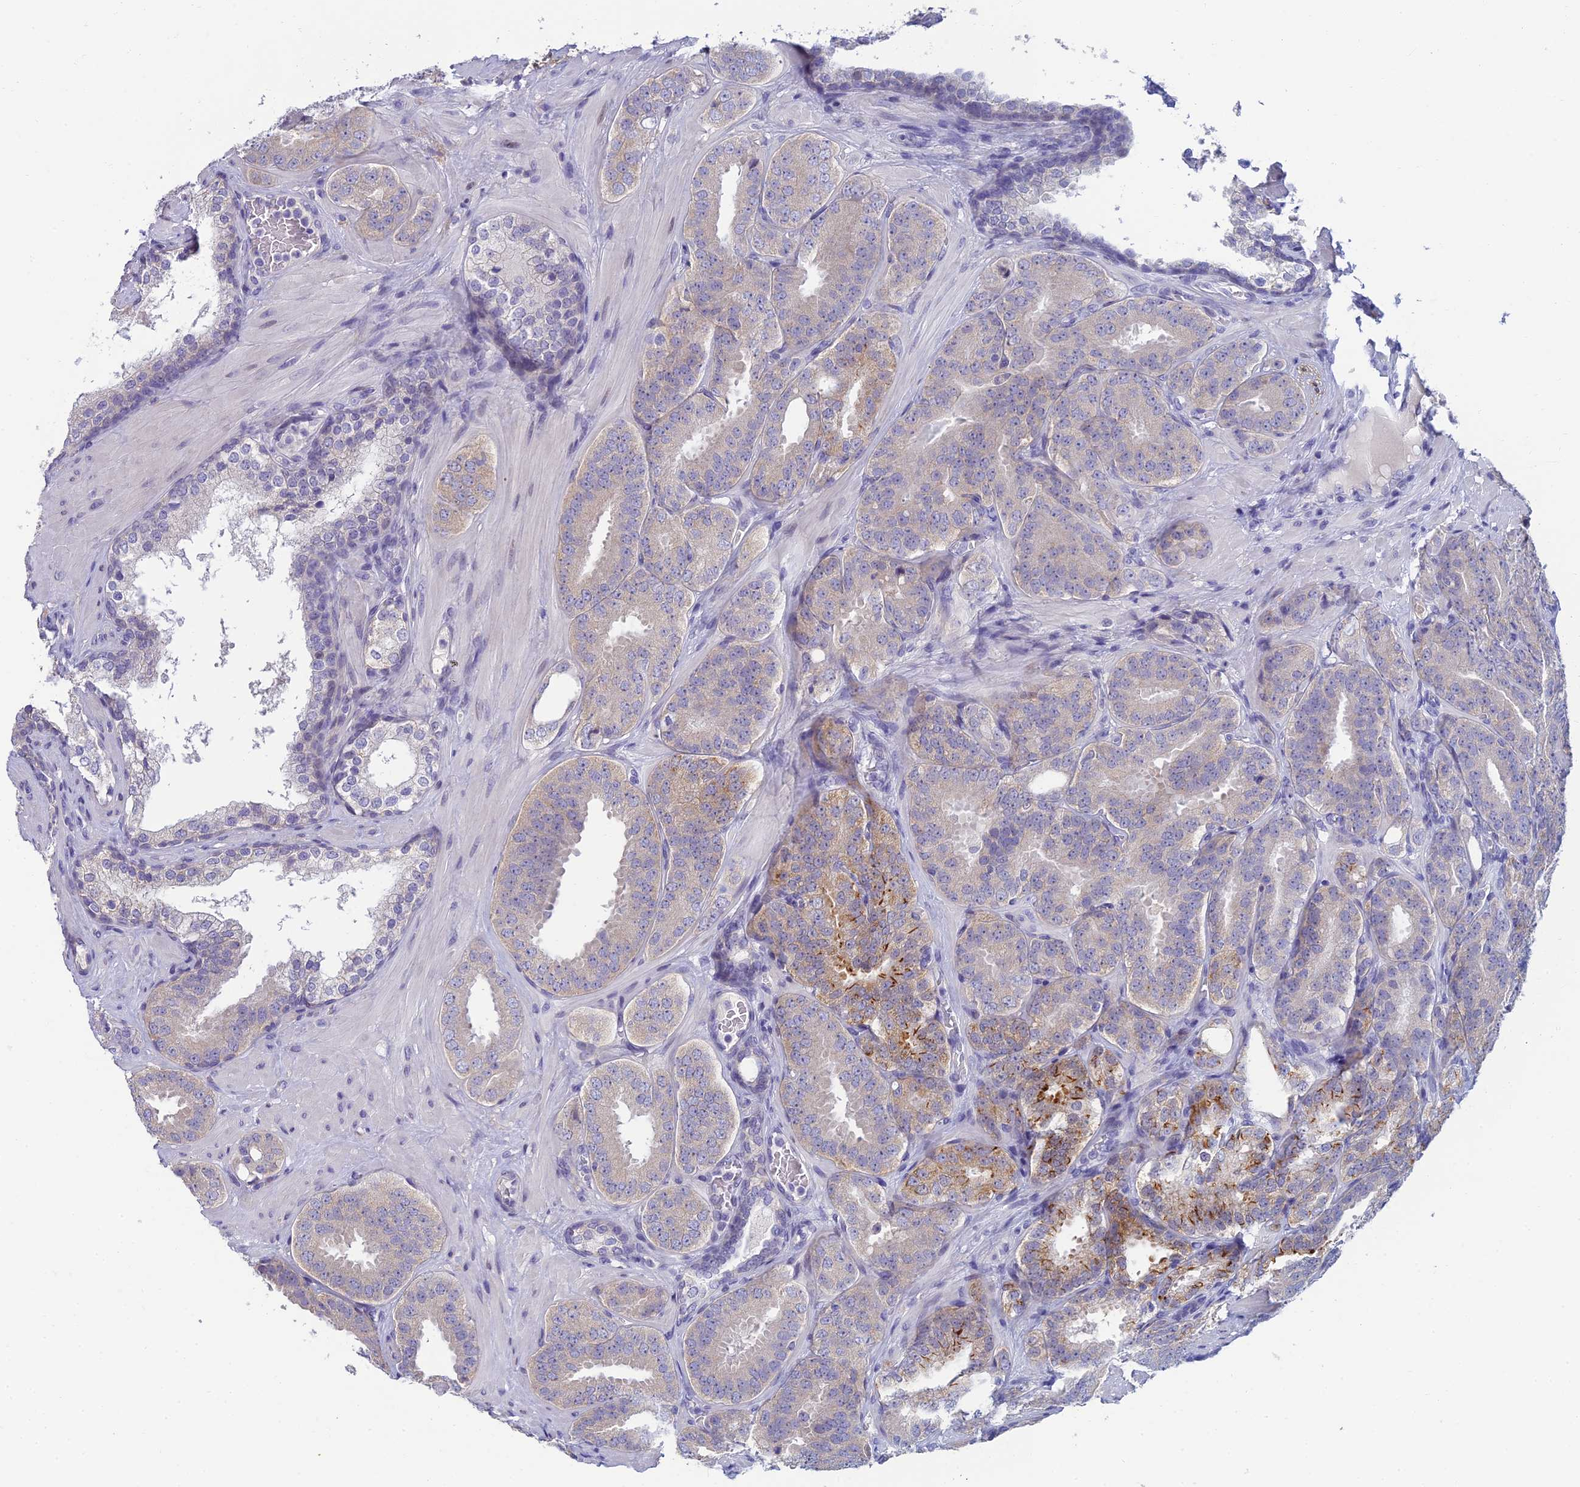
{"staining": {"intensity": "moderate", "quantity": "<25%", "location": "cytoplasmic/membranous"}, "tissue": "prostate cancer", "cell_type": "Tumor cells", "image_type": "cancer", "snomed": [{"axis": "morphology", "description": "Adenocarcinoma, High grade"}, {"axis": "topography", "description": "Prostate"}], "caption": "Immunohistochemistry staining of prostate cancer (adenocarcinoma (high-grade)), which exhibits low levels of moderate cytoplasmic/membranous staining in about <25% of tumor cells indicating moderate cytoplasmic/membranous protein expression. The staining was performed using DAB (3,3'-diaminobenzidine) (brown) for protein detection and nuclei were counterstained in hematoxylin (blue).", "gene": "NEURL1", "patient": {"sex": "male", "age": 63}}